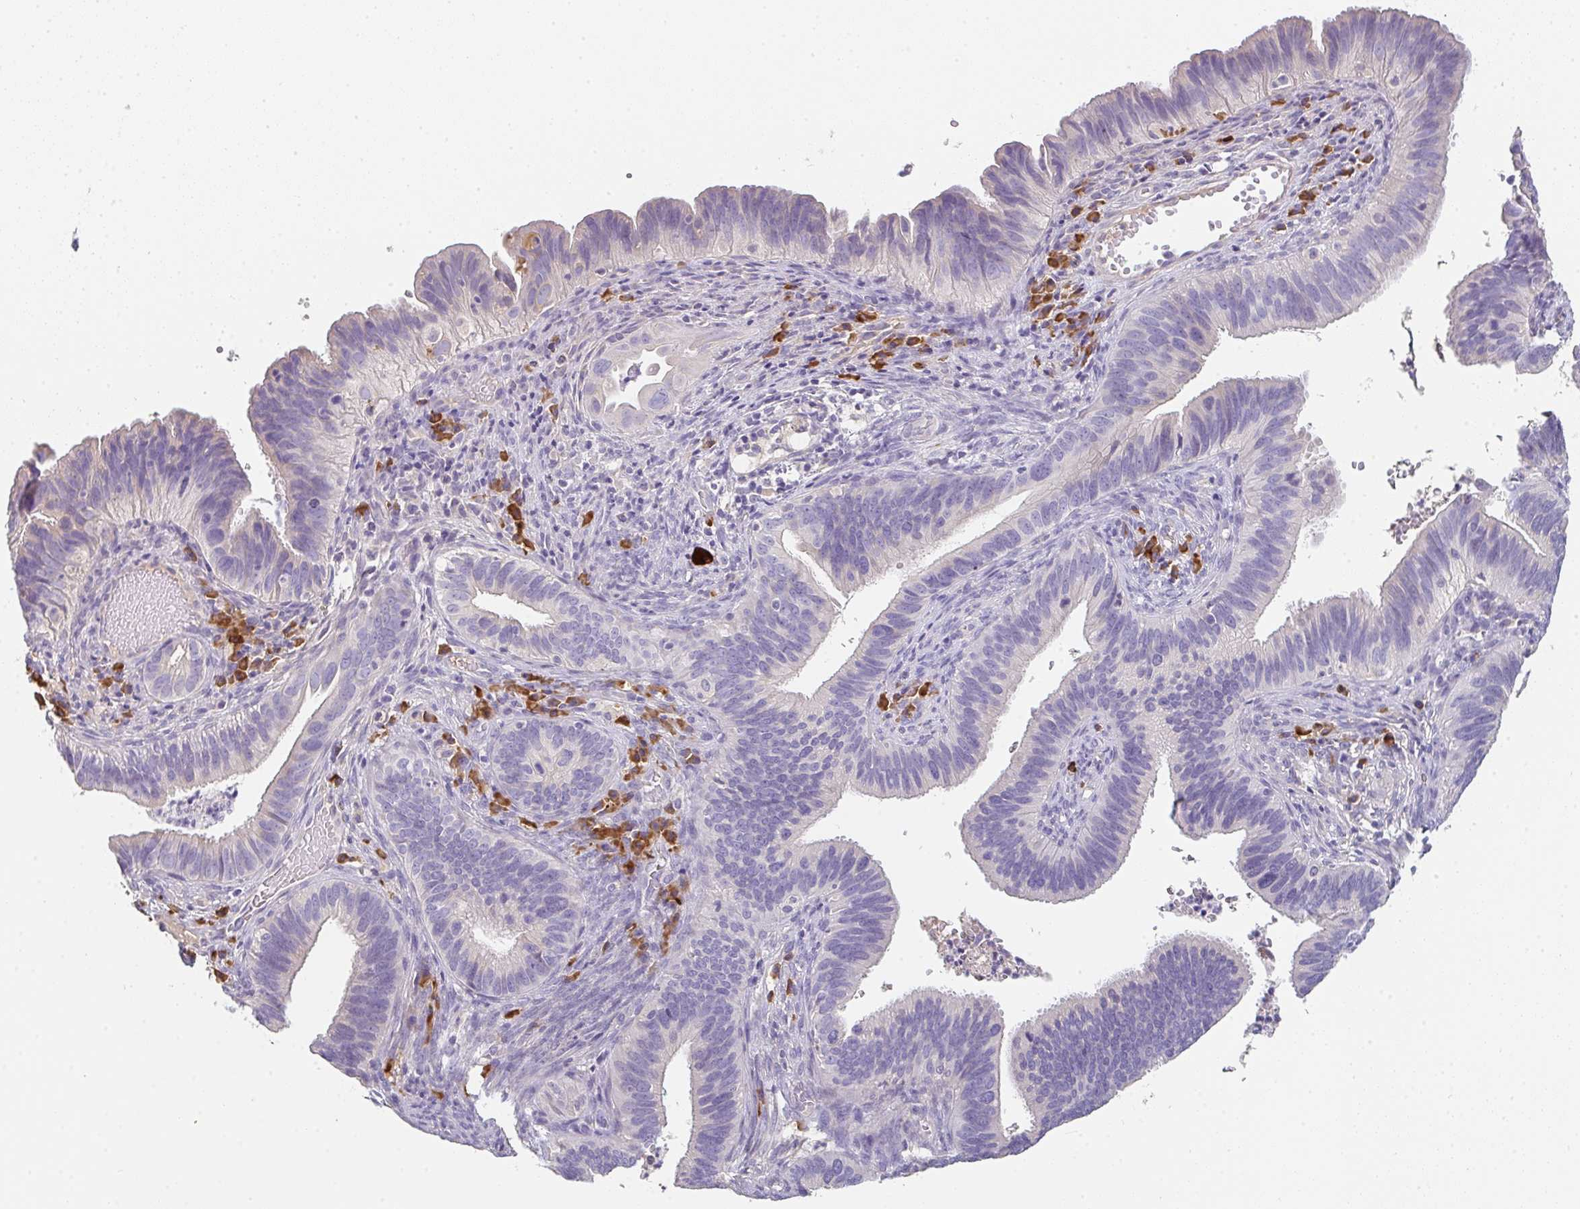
{"staining": {"intensity": "negative", "quantity": "none", "location": "none"}, "tissue": "cervical cancer", "cell_type": "Tumor cells", "image_type": "cancer", "snomed": [{"axis": "morphology", "description": "Adenocarcinoma, NOS"}, {"axis": "topography", "description": "Cervix"}], "caption": "Immunohistochemistry histopathology image of neoplastic tissue: cervical adenocarcinoma stained with DAB (3,3'-diaminobenzidine) demonstrates no significant protein staining in tumor cells. (Stains: DAB immunohistochemistry (IHC) with hematoxylin counter stain, Microscopy: brightfield microscopy at high magnification).", "gene": "ZNF215", "patient": {"sex": "female", "age": 42}}